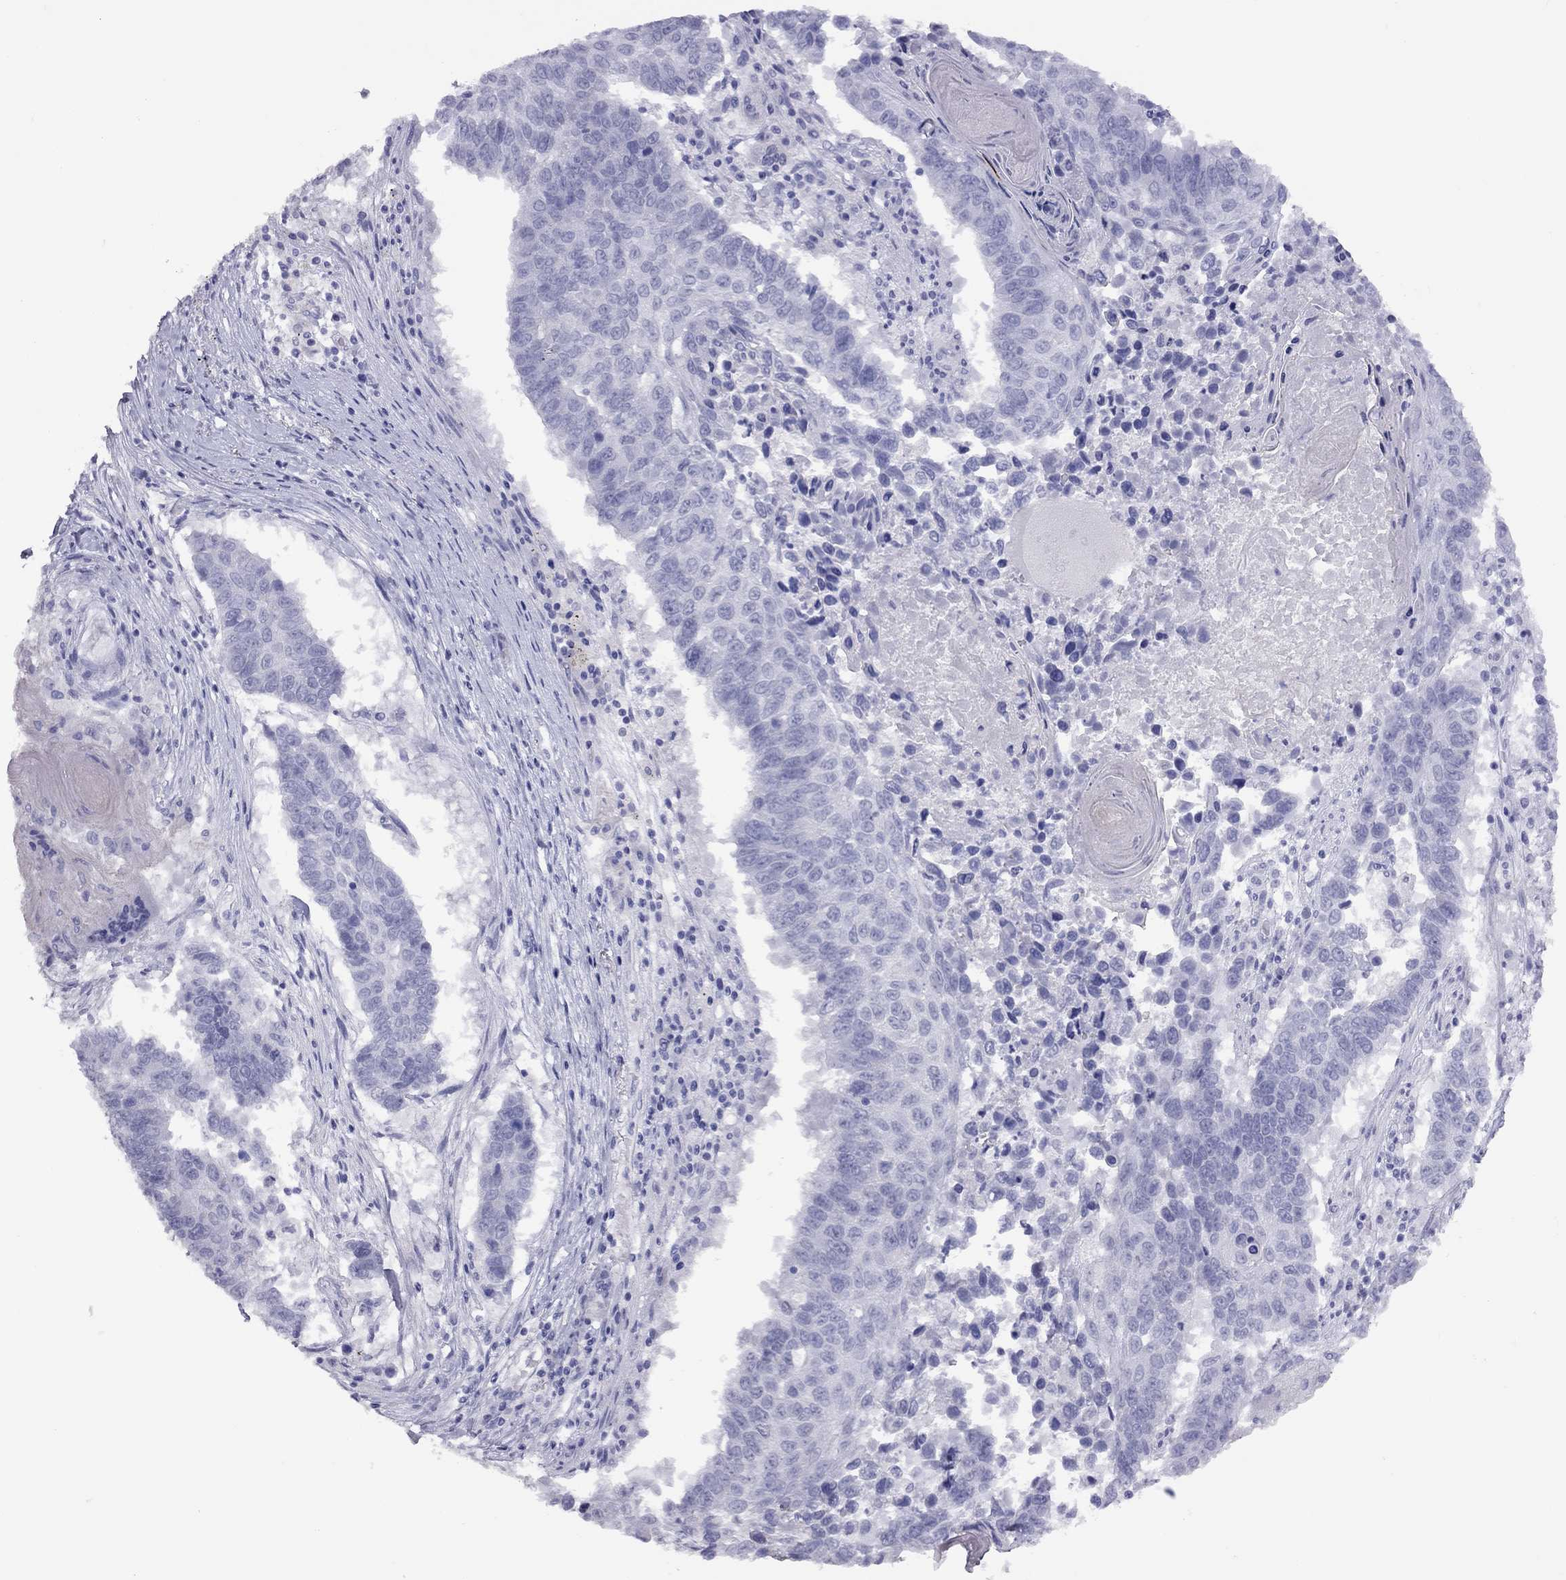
{"staining": {"intensity": "negative", "quantity": "none", "location": "none"}, "tissue": "lung cancer", "cell_type": "Tumor cells", "image_type": "cancer", "snomed": [{"axis": "morphology", "description": "Squamous cell carcinoma, NOS"}, {"axis": "topography", "description": "Lung"}], "caption": "The micrograph demonstrates no staining of tumor cells in lung cancer. (DAB (3,3'-diaminobenzidine) immunohistochemistry (IHC) visualized using brightfield microscopy, high magnification).", "gene": "MUC16", "patient": {"sex": "male", "age": 73}}